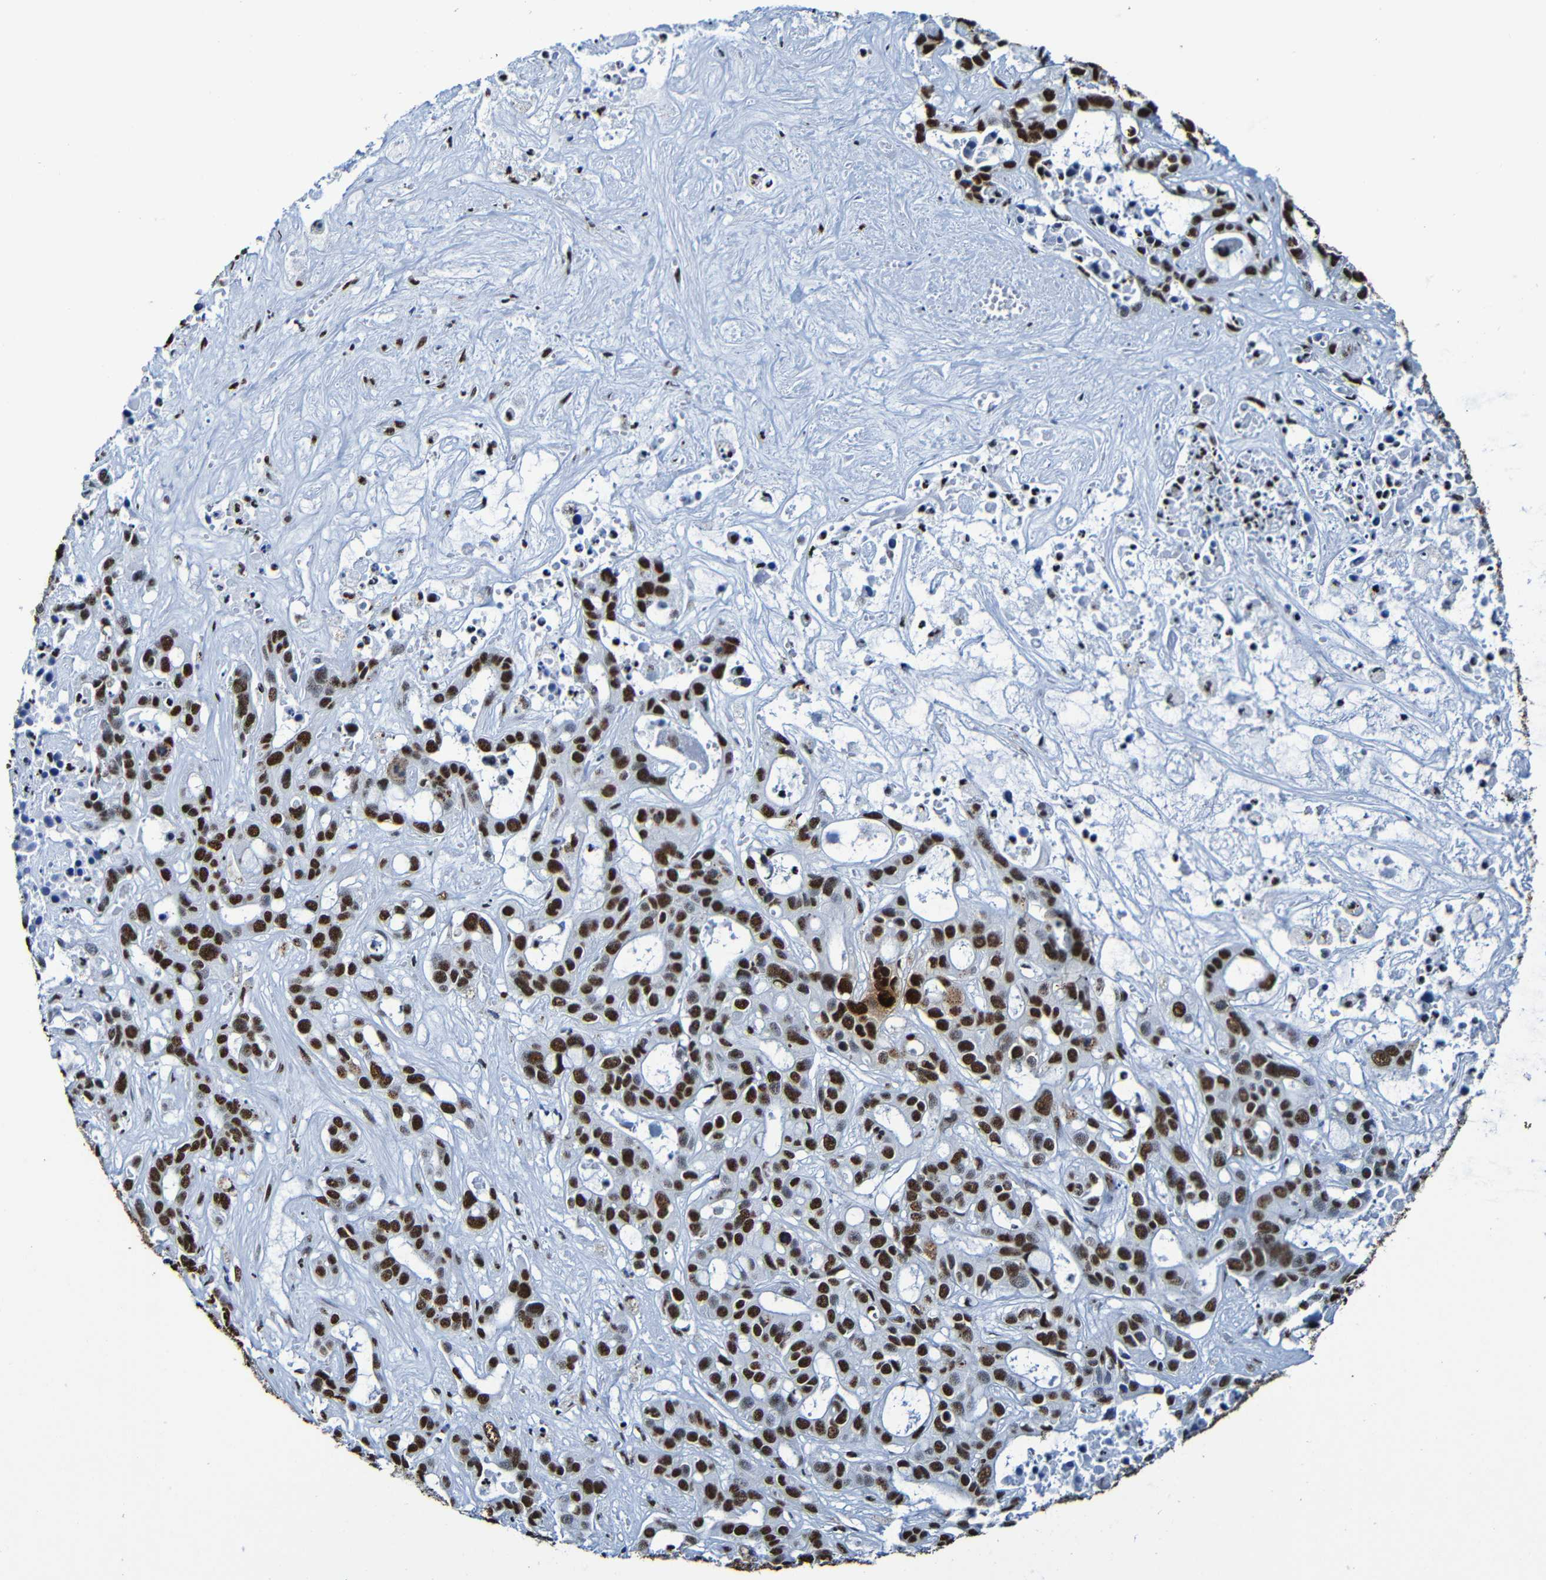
{"staining": {"intensity": "strong", "quantity": ">75%", "location": "nuclear"}, "tissue": "liver cancer", "cell_type": "Tumor cells", "image_type": "cancer", "snomed": [{"axis": "morphology", "description": "Cholangiocarcinoma"}, {"axis": "topography", "description": "Liver"}], "caption": "Brown immunohistochemical staining in liver cholangiocarcinoma reveals strong nuclear expression in about >75% of tumor cells.", "gene": "SRSF3", "patient": {"sex": "female", "age": 65}}